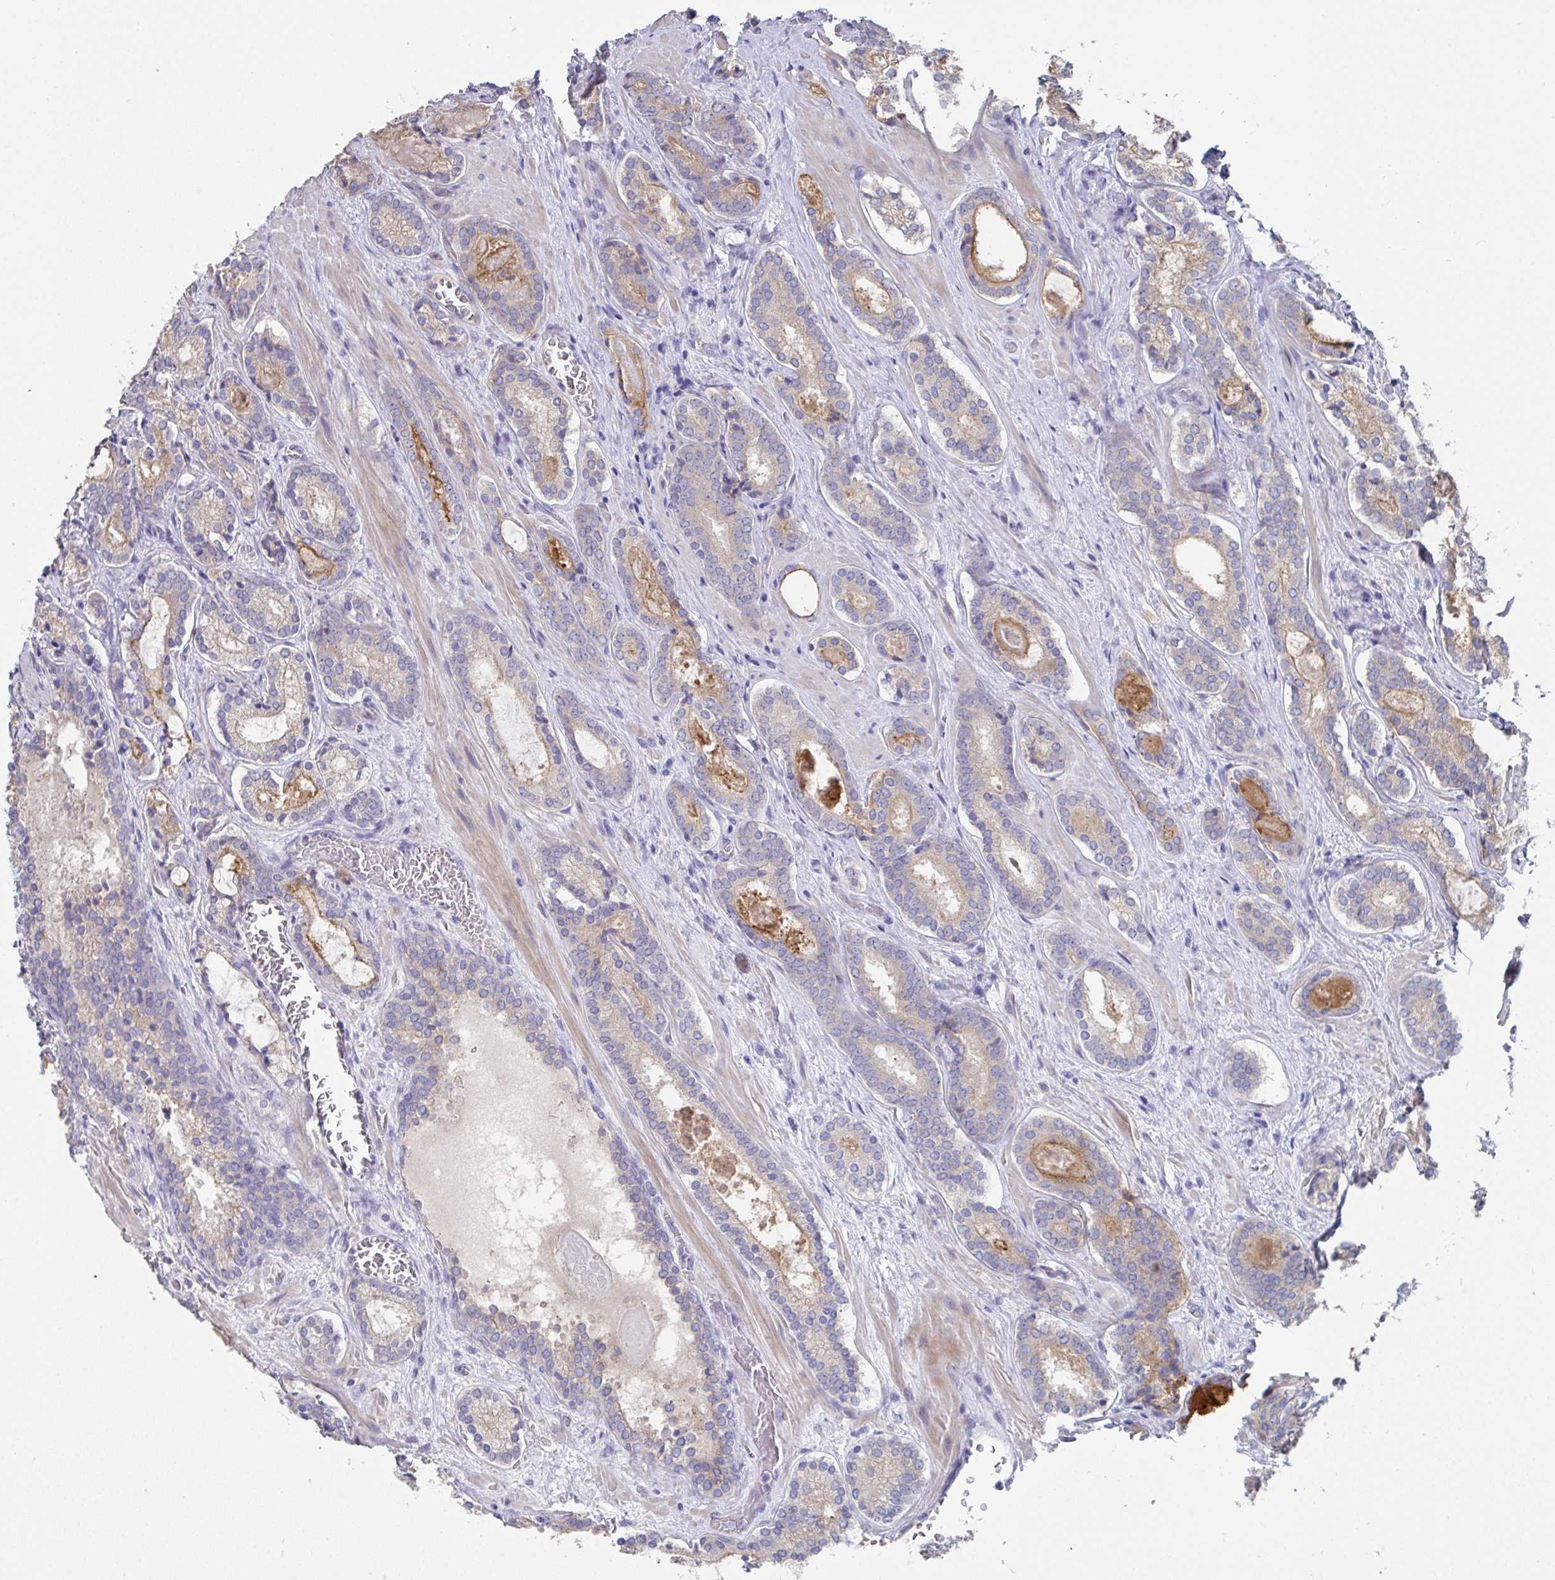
{"staining": {"intensity": "moderate", "quantity": "<25%", "location": "cytoplasmic/membranous"}, "tissue": "prostate cancer", "cell_type": "Tumor cells", "image_type": "cancer", "snomed": [{"axis": "morphology", "description": "Adenocarcinoma, Low grade"}, {"axis": "topography", "description": "Prostate"}], "caption": "Moderate cytoplasmic/membranous expression is seen in about <25% of tumor cells in prostate cancer.", "gene": "SLC44A4", "patient": {"sex": "male", "age": 62}}